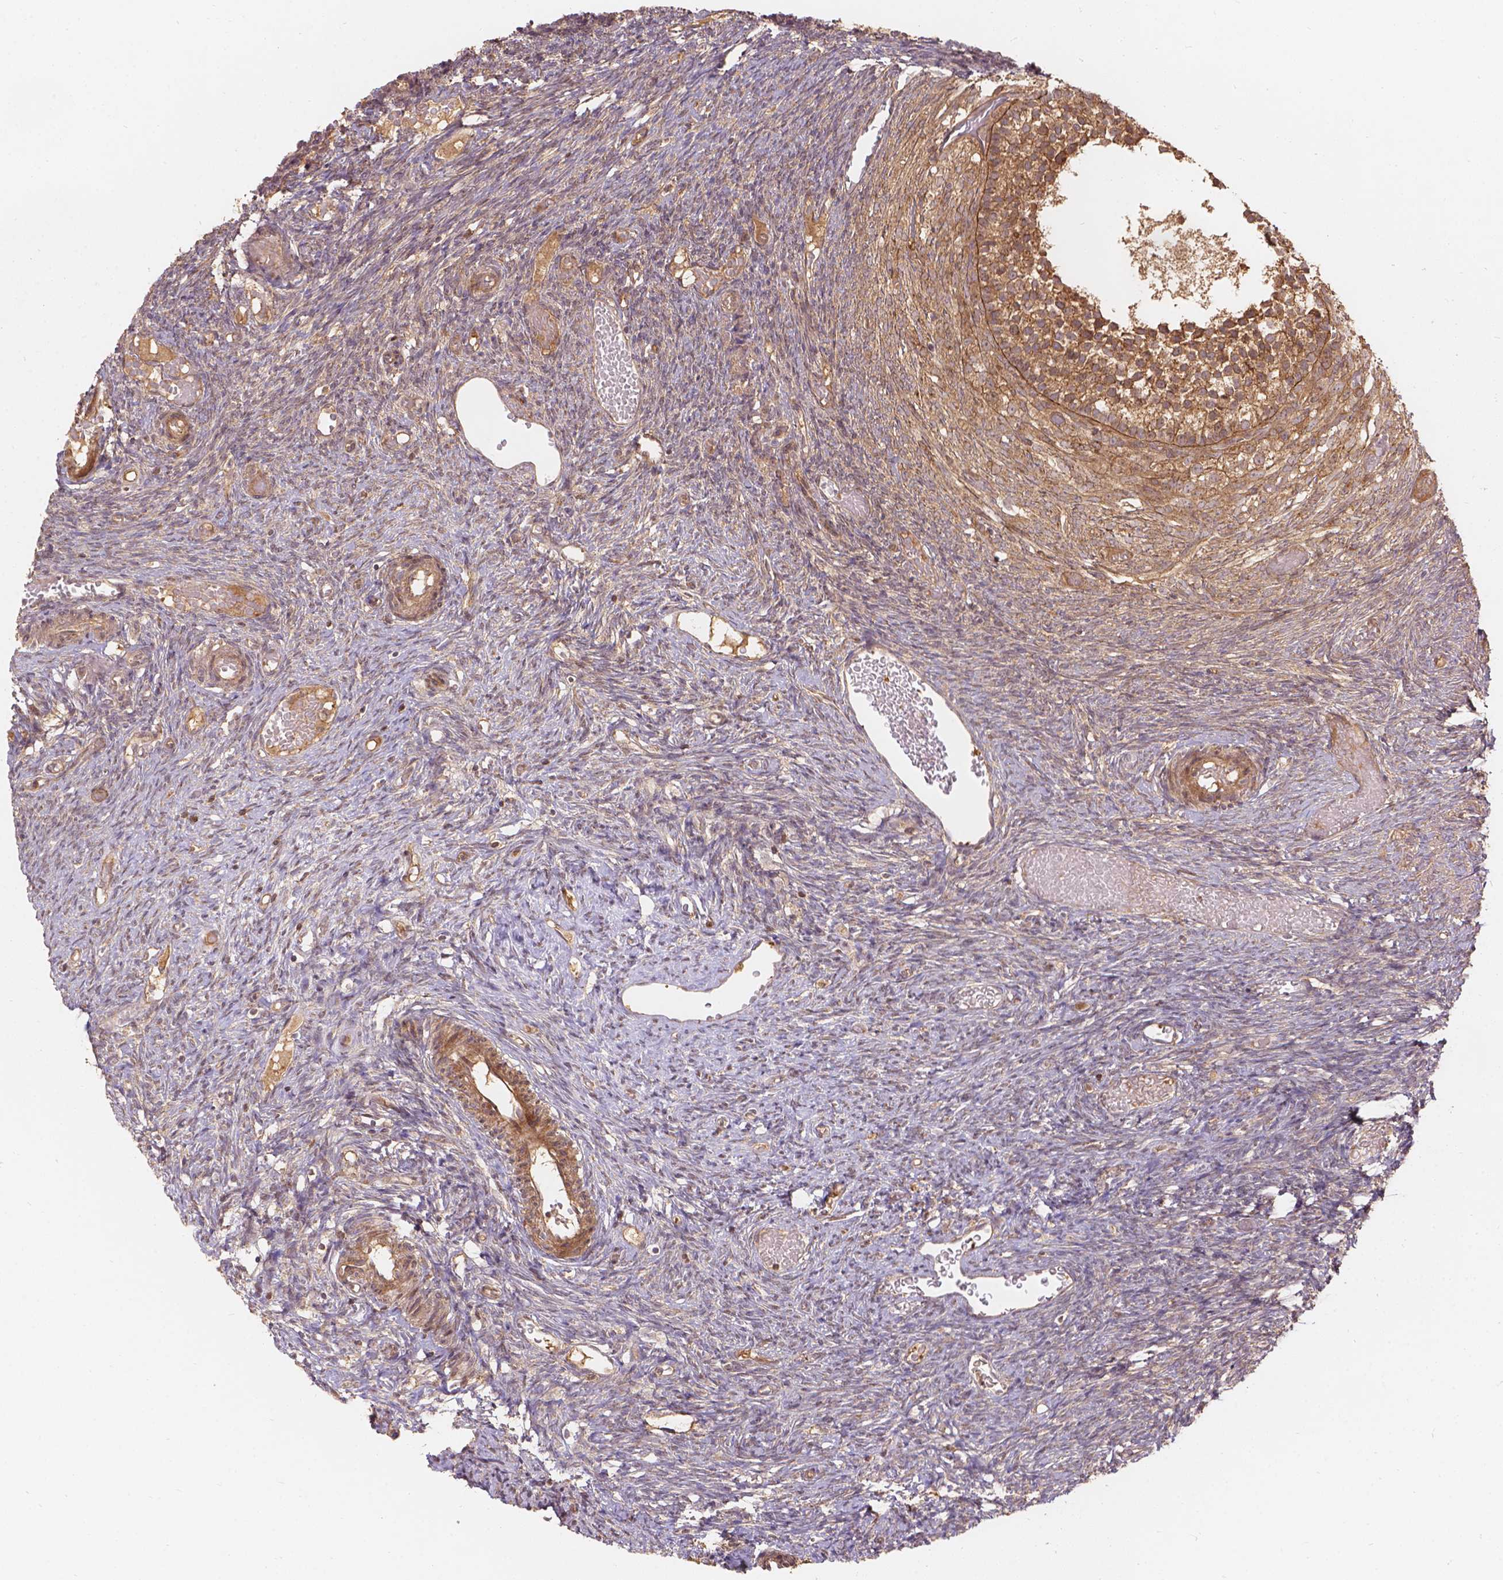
{"staining": {"intensity": "weak", "quantity": "25%-75%", "location": "cytoplasmic/membranous"}, "tissue": "ovary", "cell_type": "Ovarian stroma cells", "image_type": "normal", "snomed": [{"axis": "morphology", "description": "Normal tissue, NOS"}, {"axis": "topography", "description": "Ovary"}], "caption": "This is a micrograph of IHC staining of benign ovary, which shows weak expression in the cytoplasmic/membranous of ovarian stroma cells.", "gene": "XPR1", "patient": {"sex": "female", "age": 39}}